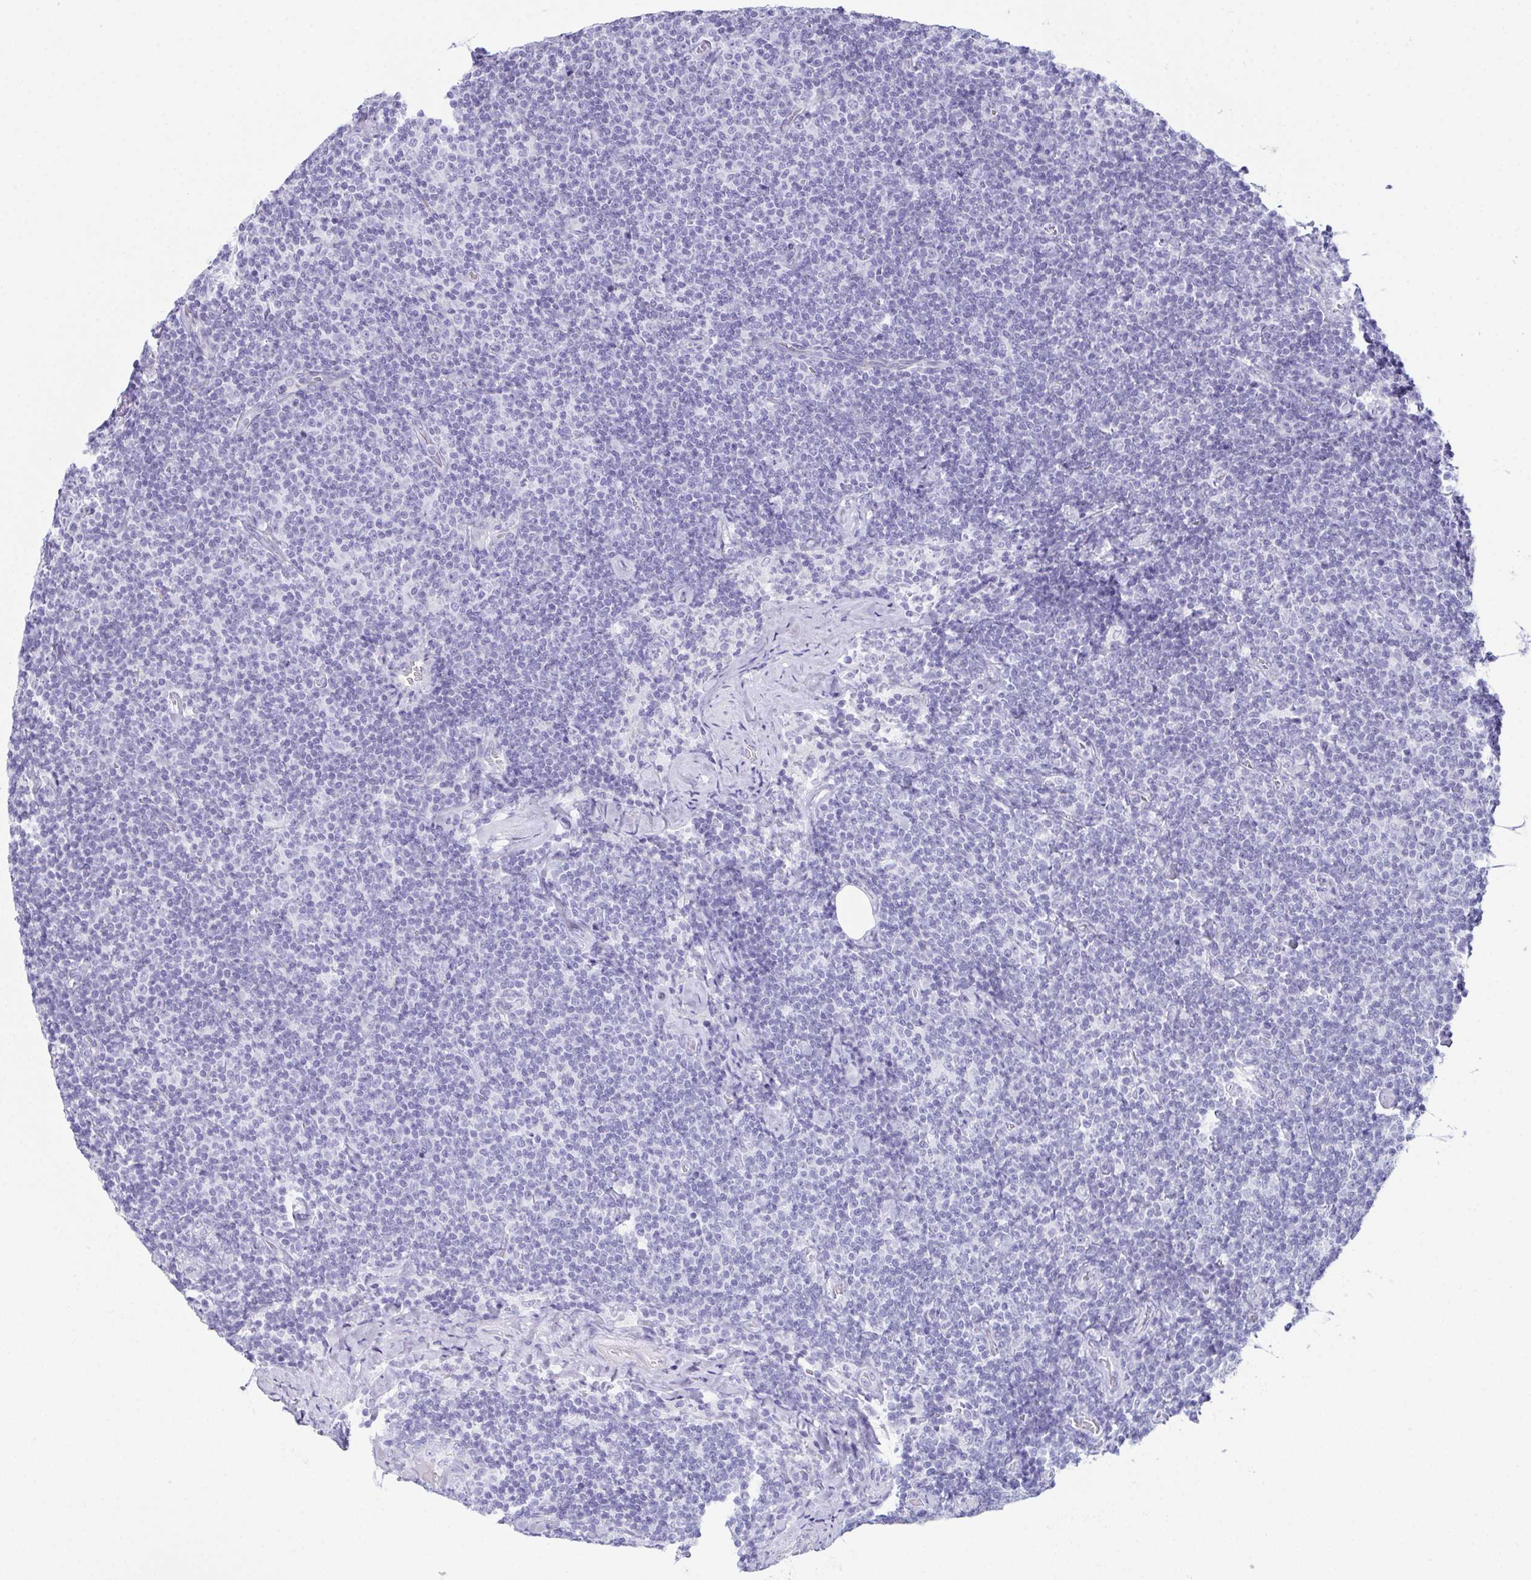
{"staining": {"intensity": "negative", "quantity": "none", "location": "none"}, "tissue": "lymphoma", "cell_type": "Tumor cells", "image_type": "cancer", "snomed": [{"axis": "morphology", "description": "Malignant lymphoma, non-Hodgkin's type, Low grade"}, {"axis": "topography", "description": "Lymph node"}], "caption": "Tumor cells show no significant protein positivity in low-grade malignant lymphoma, non-Hodgkin's type. (Stains: DAB (3,3'-diaminobenzidine) immunohistochemistry with hematoxylin counter stain, Microscopy: brightfield microscopy at high magnification).", "gene": "TEX19", "patient": {"sex": "male", "age": 81}}